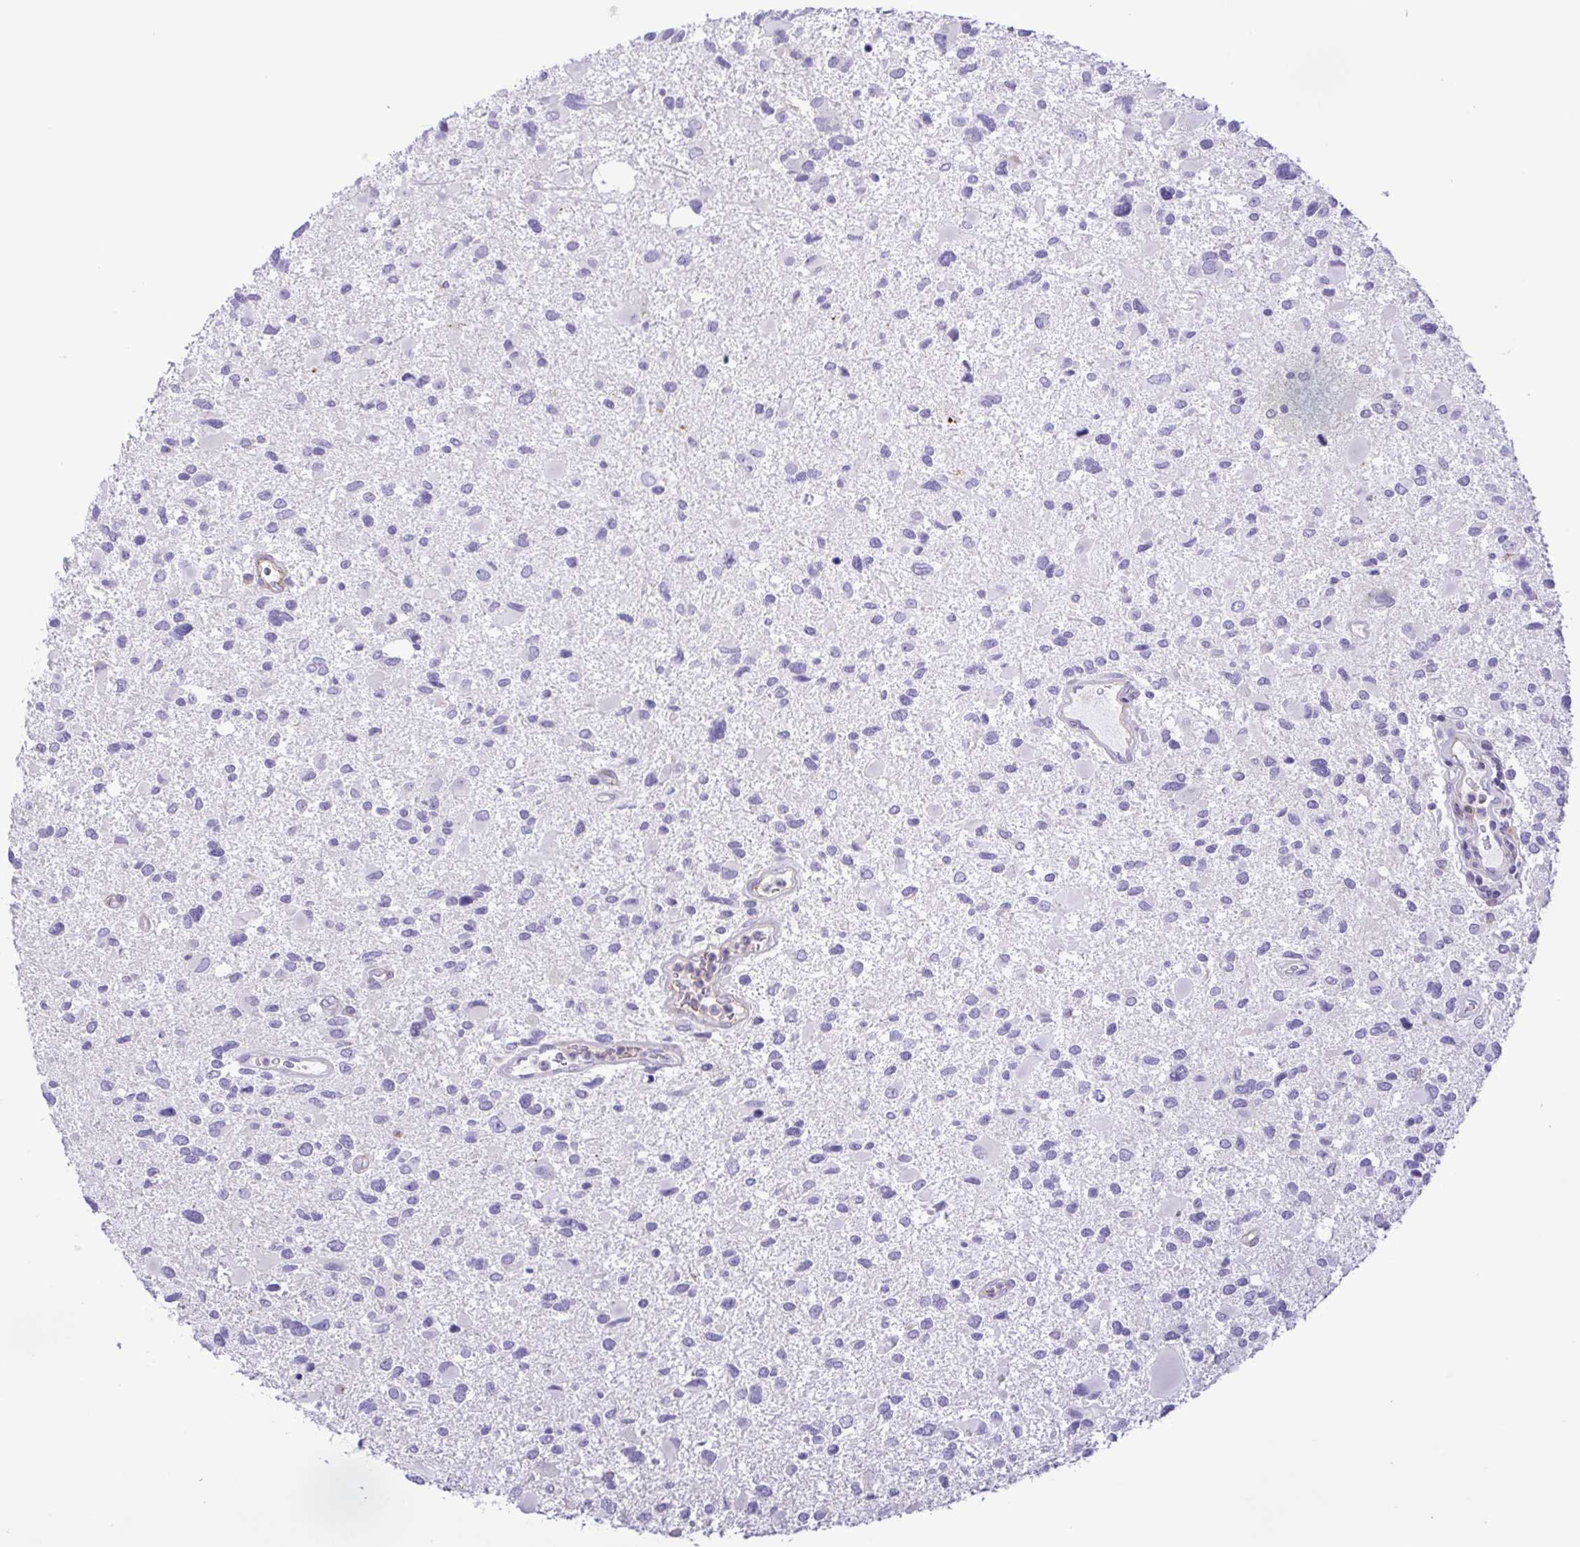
{"staining": {"intensity": "negative", "quantity": "none", "location": "none"}, "tissue": "glioma", "cell_type": "Tumor cells", "image_type": "cancer", "snomed": [{"axis": "morphology", "description": "Glioma, malignant, Low grade"}, {"axis": "topography", "description": "Brain"}], "caption": "IHC photomicrograph of low-grade glioma (malignant) stained for a protein (brown), which exhibits no staining in tumor cells.", "gene": "FLT1", "patient": {"sex": "female", "age": 32}}